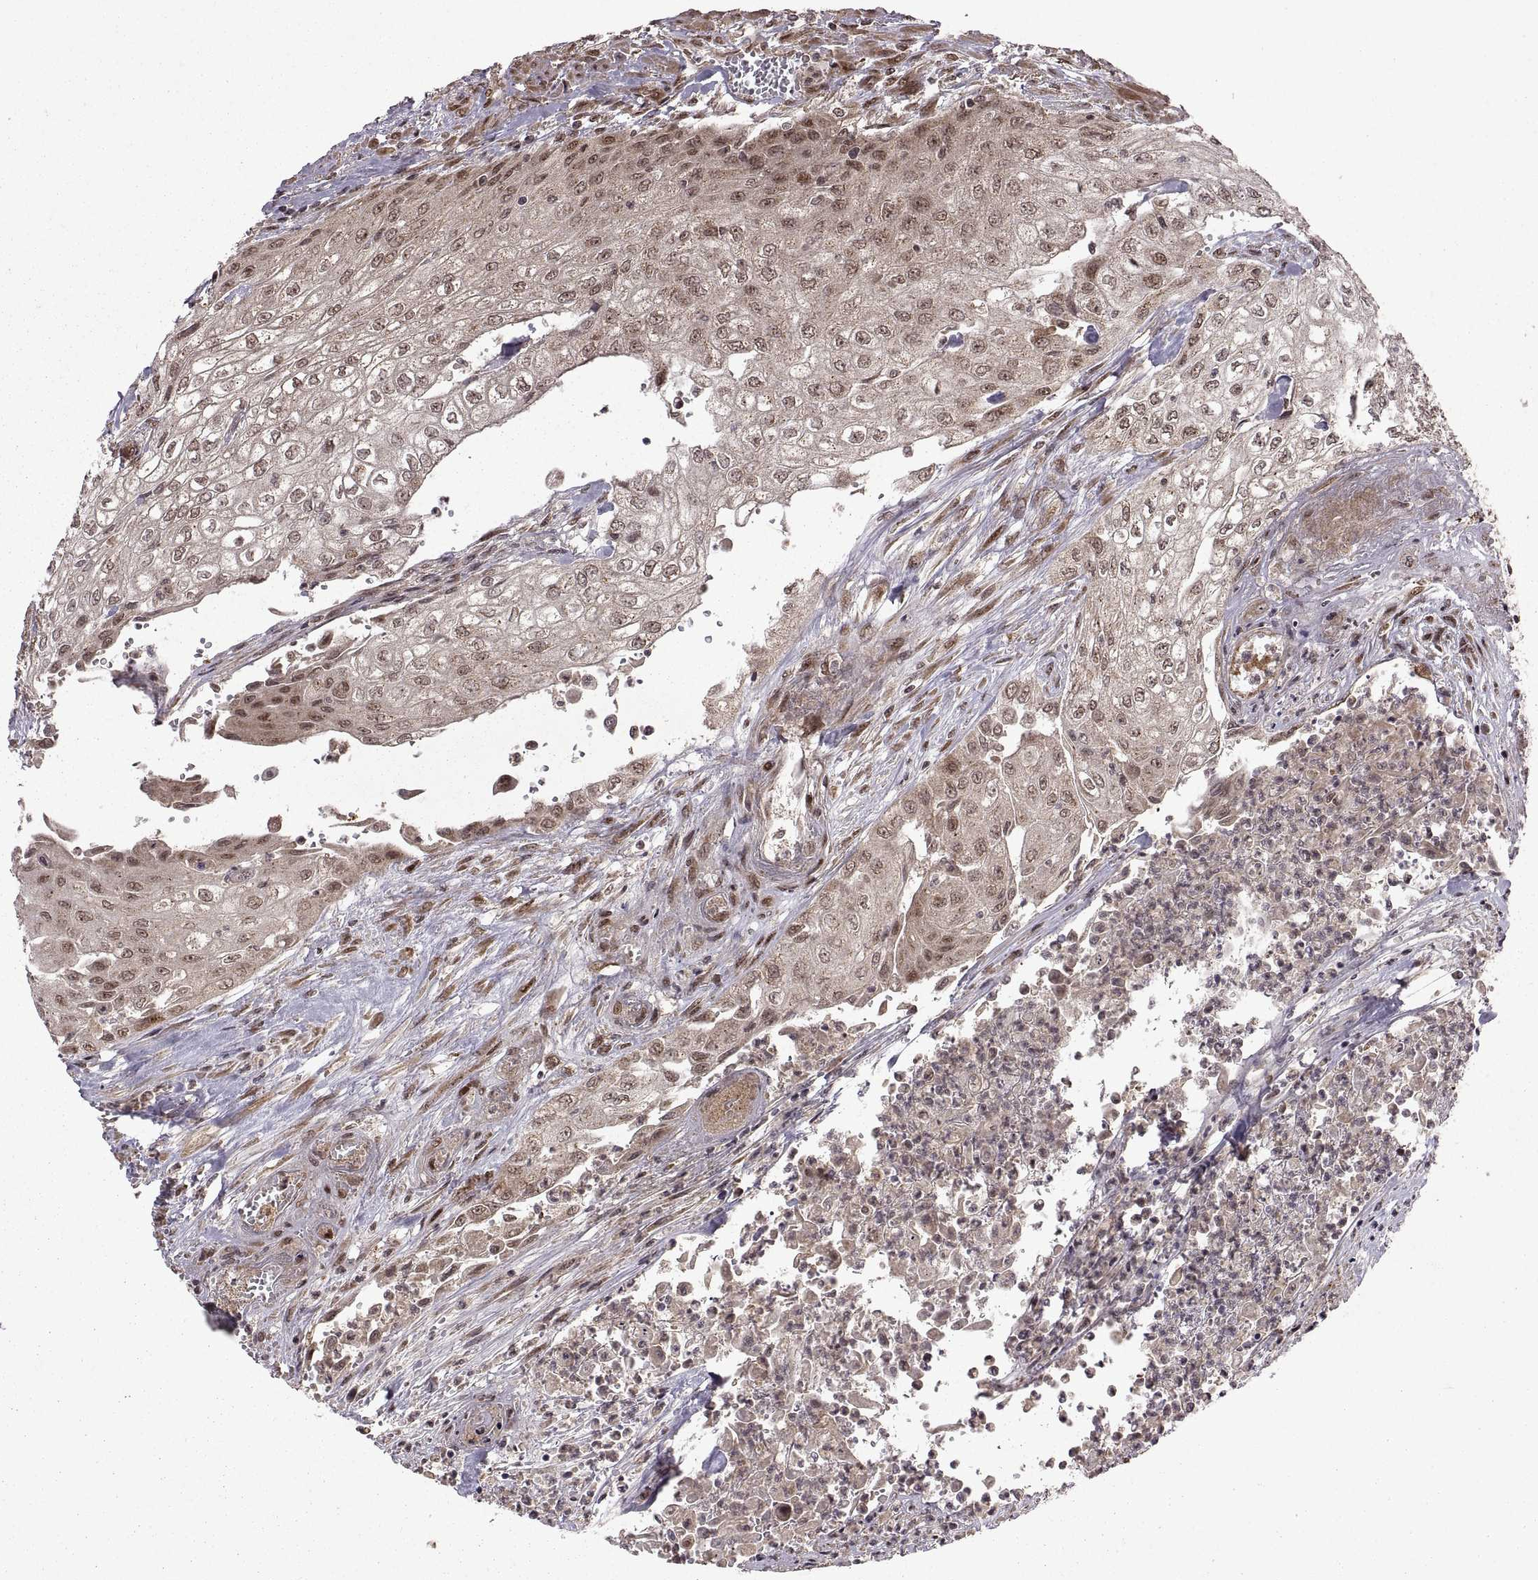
{"staining": {"intensity": "weak", "quantity": ">75%", "location": "cytoplasmic/membranous,nuclear"}, "tissue": "urothelial cancer", "cell_type": "Tumor cells", "image_type": "cancer", "snomed": [{"axis": "morphology", "description": "Urothelial carcinoma, High grade"}, {"axis": "topography", "description": "Urinary bladder"}], "caption": "Tumor cells demonstrate weak cytoplasmic/membranous and nuclear staining in approximately >75% of cells in high-grade urothelial carcinoma. The staining was performed using DAB to visualize the protein expression in brown, while the nuclei were stained in blue with hematoxylin (Magnification: 20x).", "gene": "PTOV1", "patient": {"sex": "male", "age": 62}}